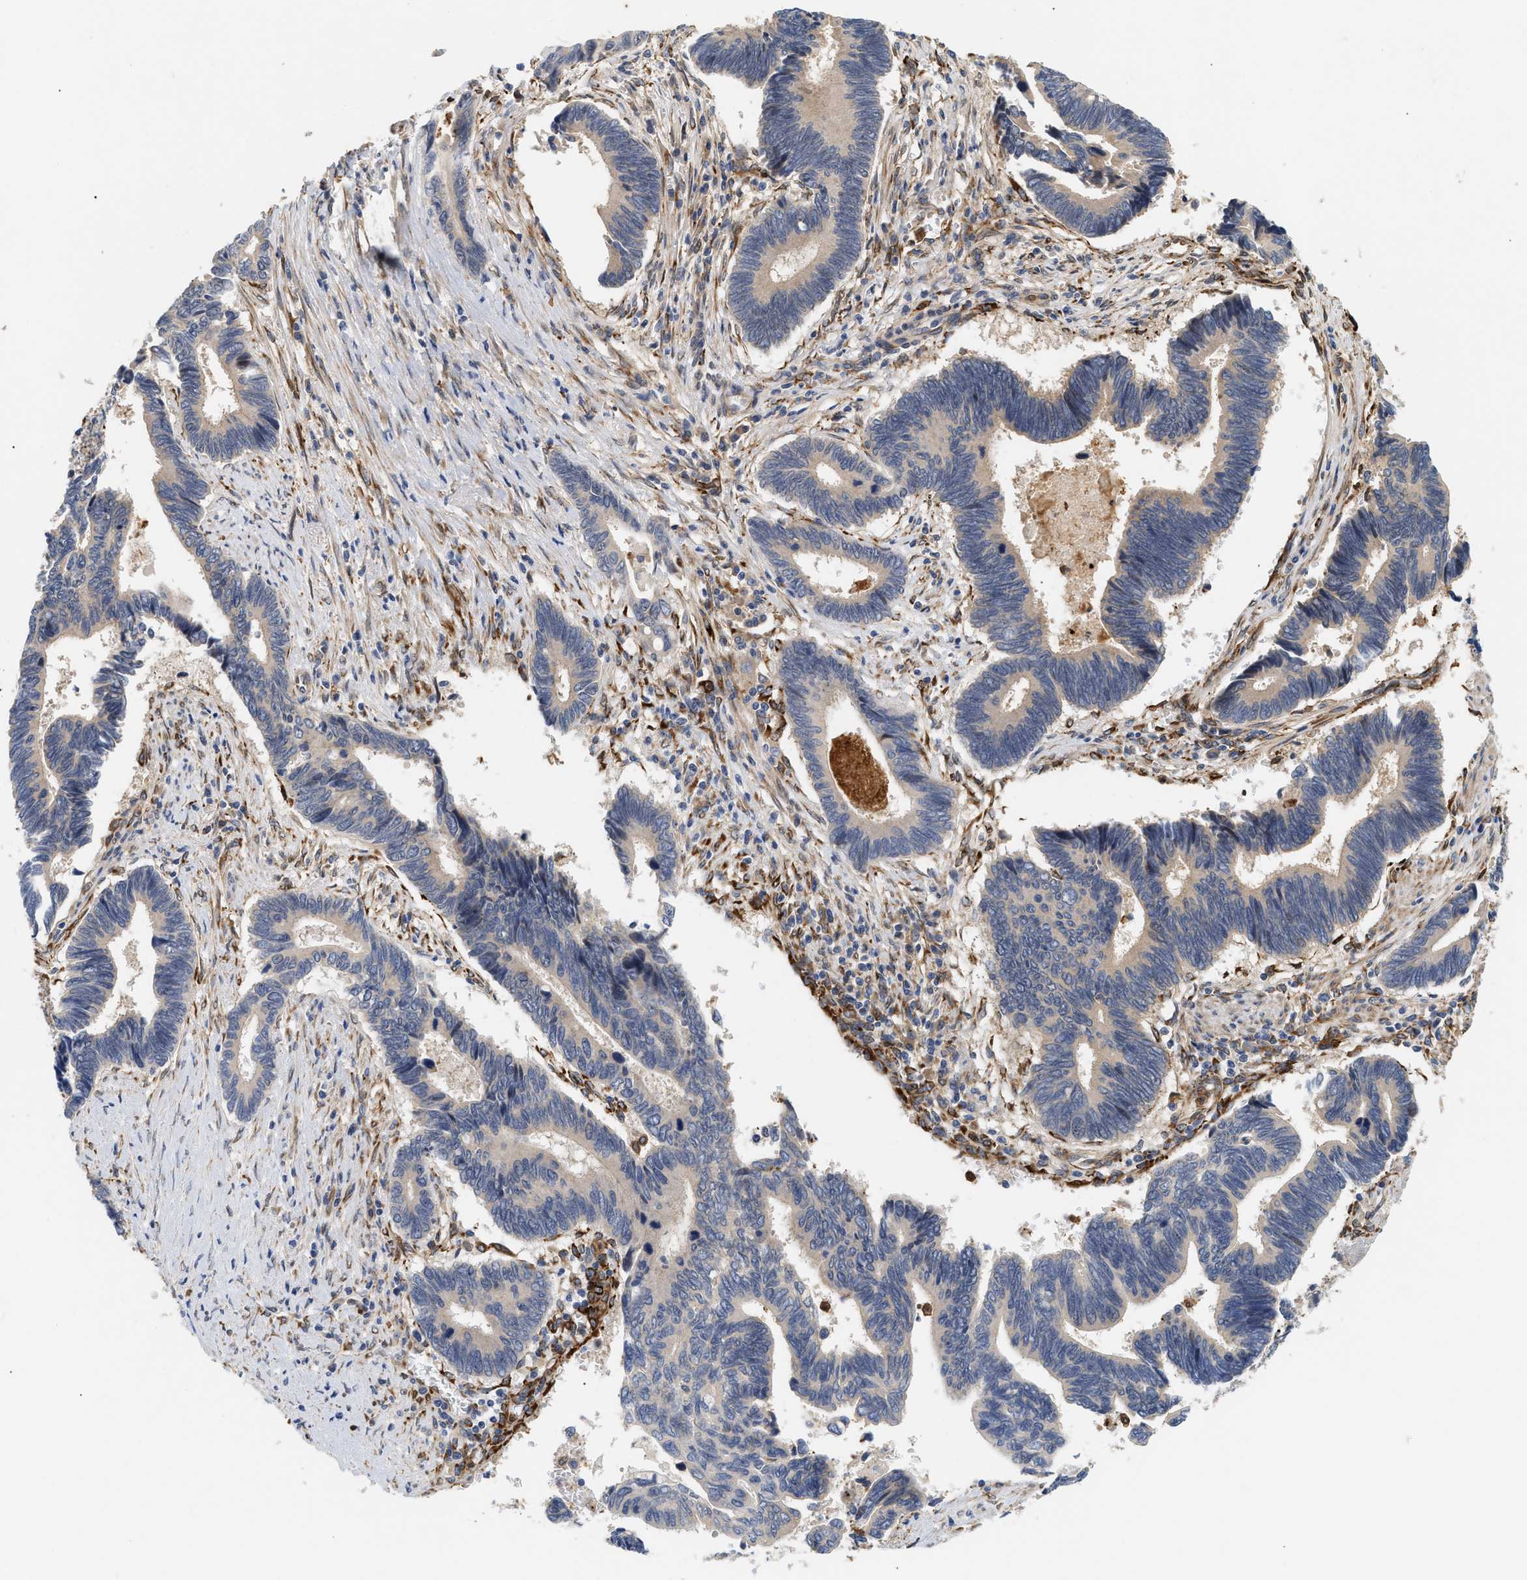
{"staining": {"intensity": "moderate", "quantity": "<25%", "location": "cytoplasmic/membranous"}, "tissue": "pancreatic cancer", "cell_type": "Tumor cells", "image_type": "cancer", "snomed": [{"axis": "morphology", "description": "Adenocarcinoma, NOS"}, {"axis": "topography", "description": "Pancreas"}], "caption": "Immunohistochemical staining of human pancreatic cancer demonstrates low levels of moderate cytoplasmic/membranous protein expression in about <25% of tumor cells. (DAB IHC with brightfield microscopy, high magnification).", "gene": "PLCD1", "patient": {"sex": "female", "age": 70}}